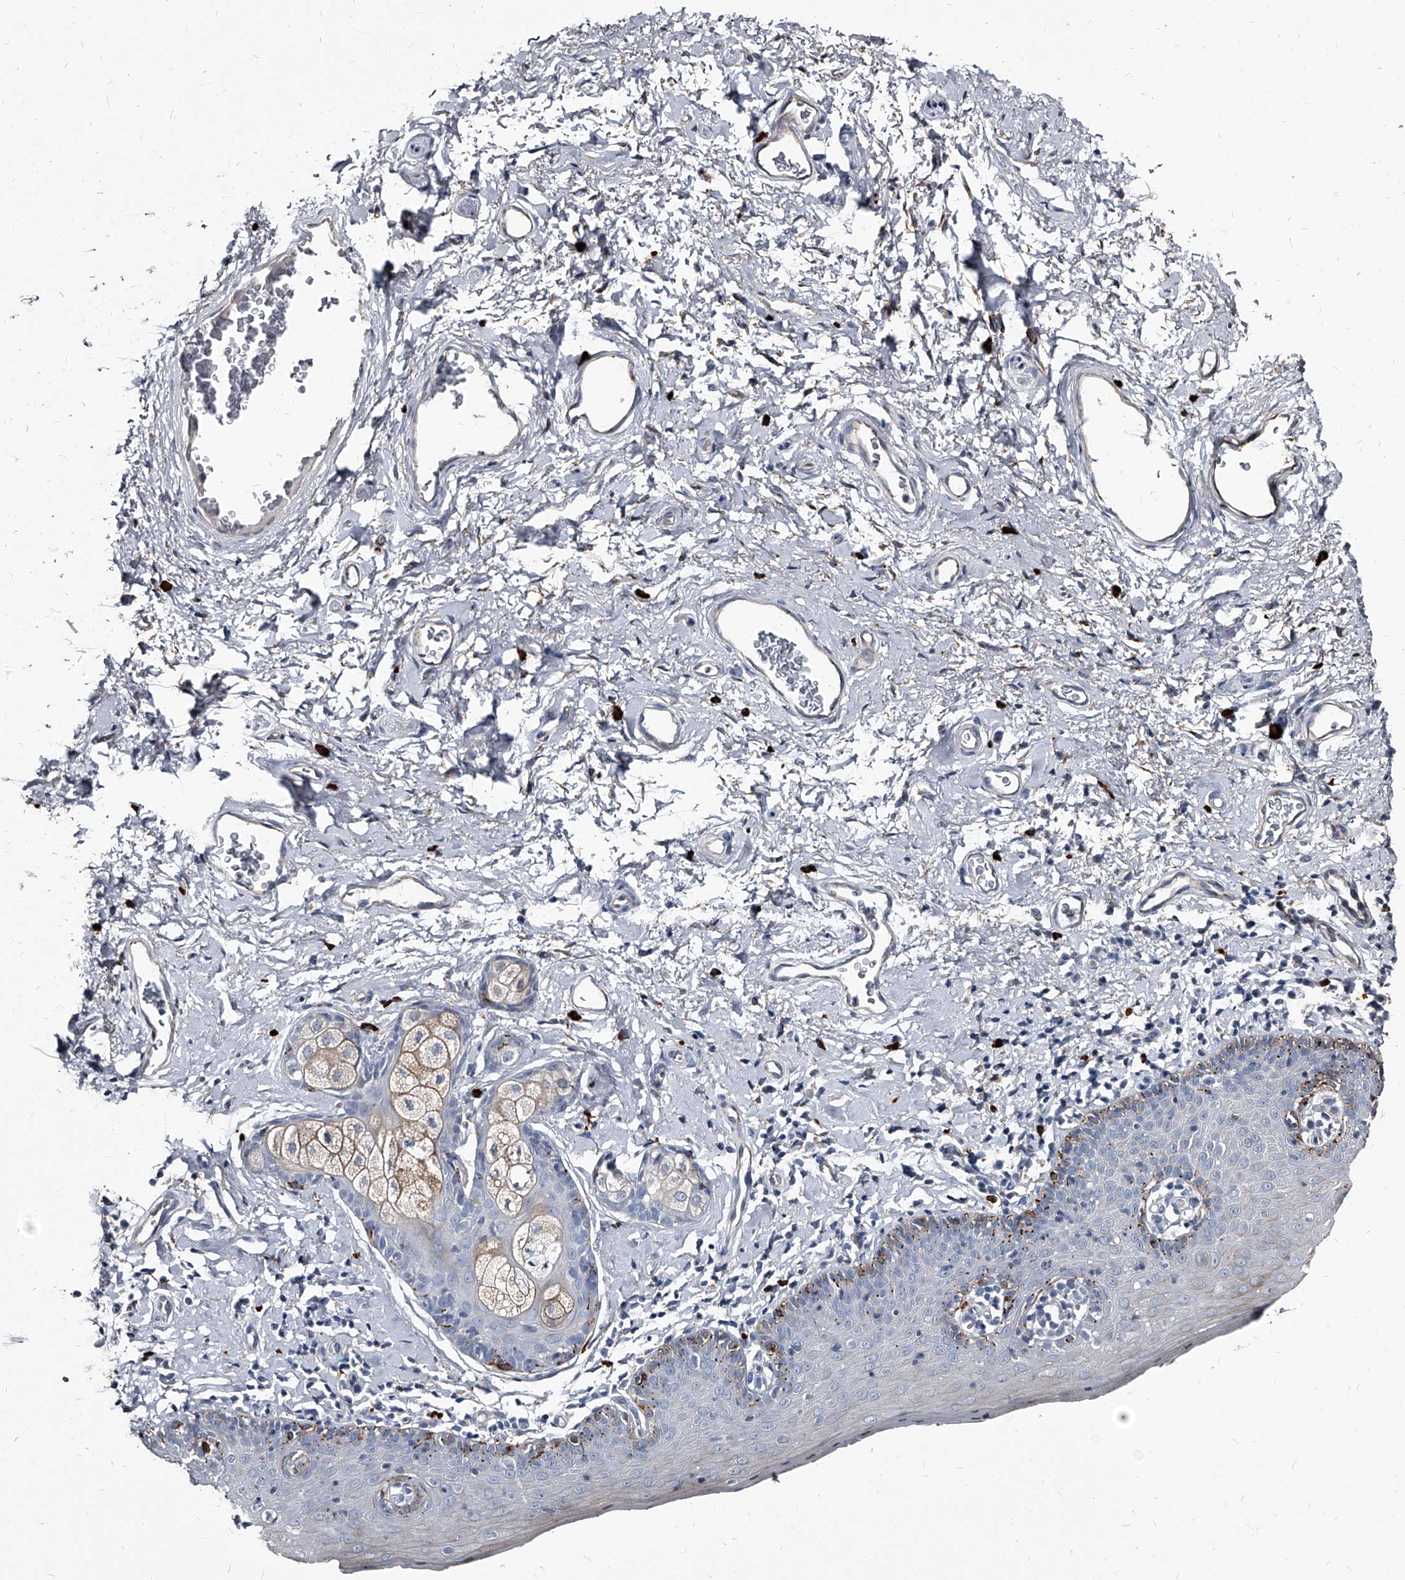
{"staining": {"intensity": "weak", "quantity": "<25%", "location": "cytoplasmic/membranous"}, "tissue": "skin", "cell_type": "Epidermal cells", "image_type": "normal", "snomed": [{"axis": "morphology", "description": "Normal tissue, NOS"}, {"axis": "topography", "description": "Vulva"}], "caption": "The photomicrograph shows no significant positivity in epidermal cells of skin. Brightfield microscopy of immunohistochemistry stained with DAB (3,3'-diaminobenzidine) (brown) and hematoxylin (blue), captured at high magnification.", "gene": "PGLYRP3", "patient": {"sex": "female", "age": 66}}